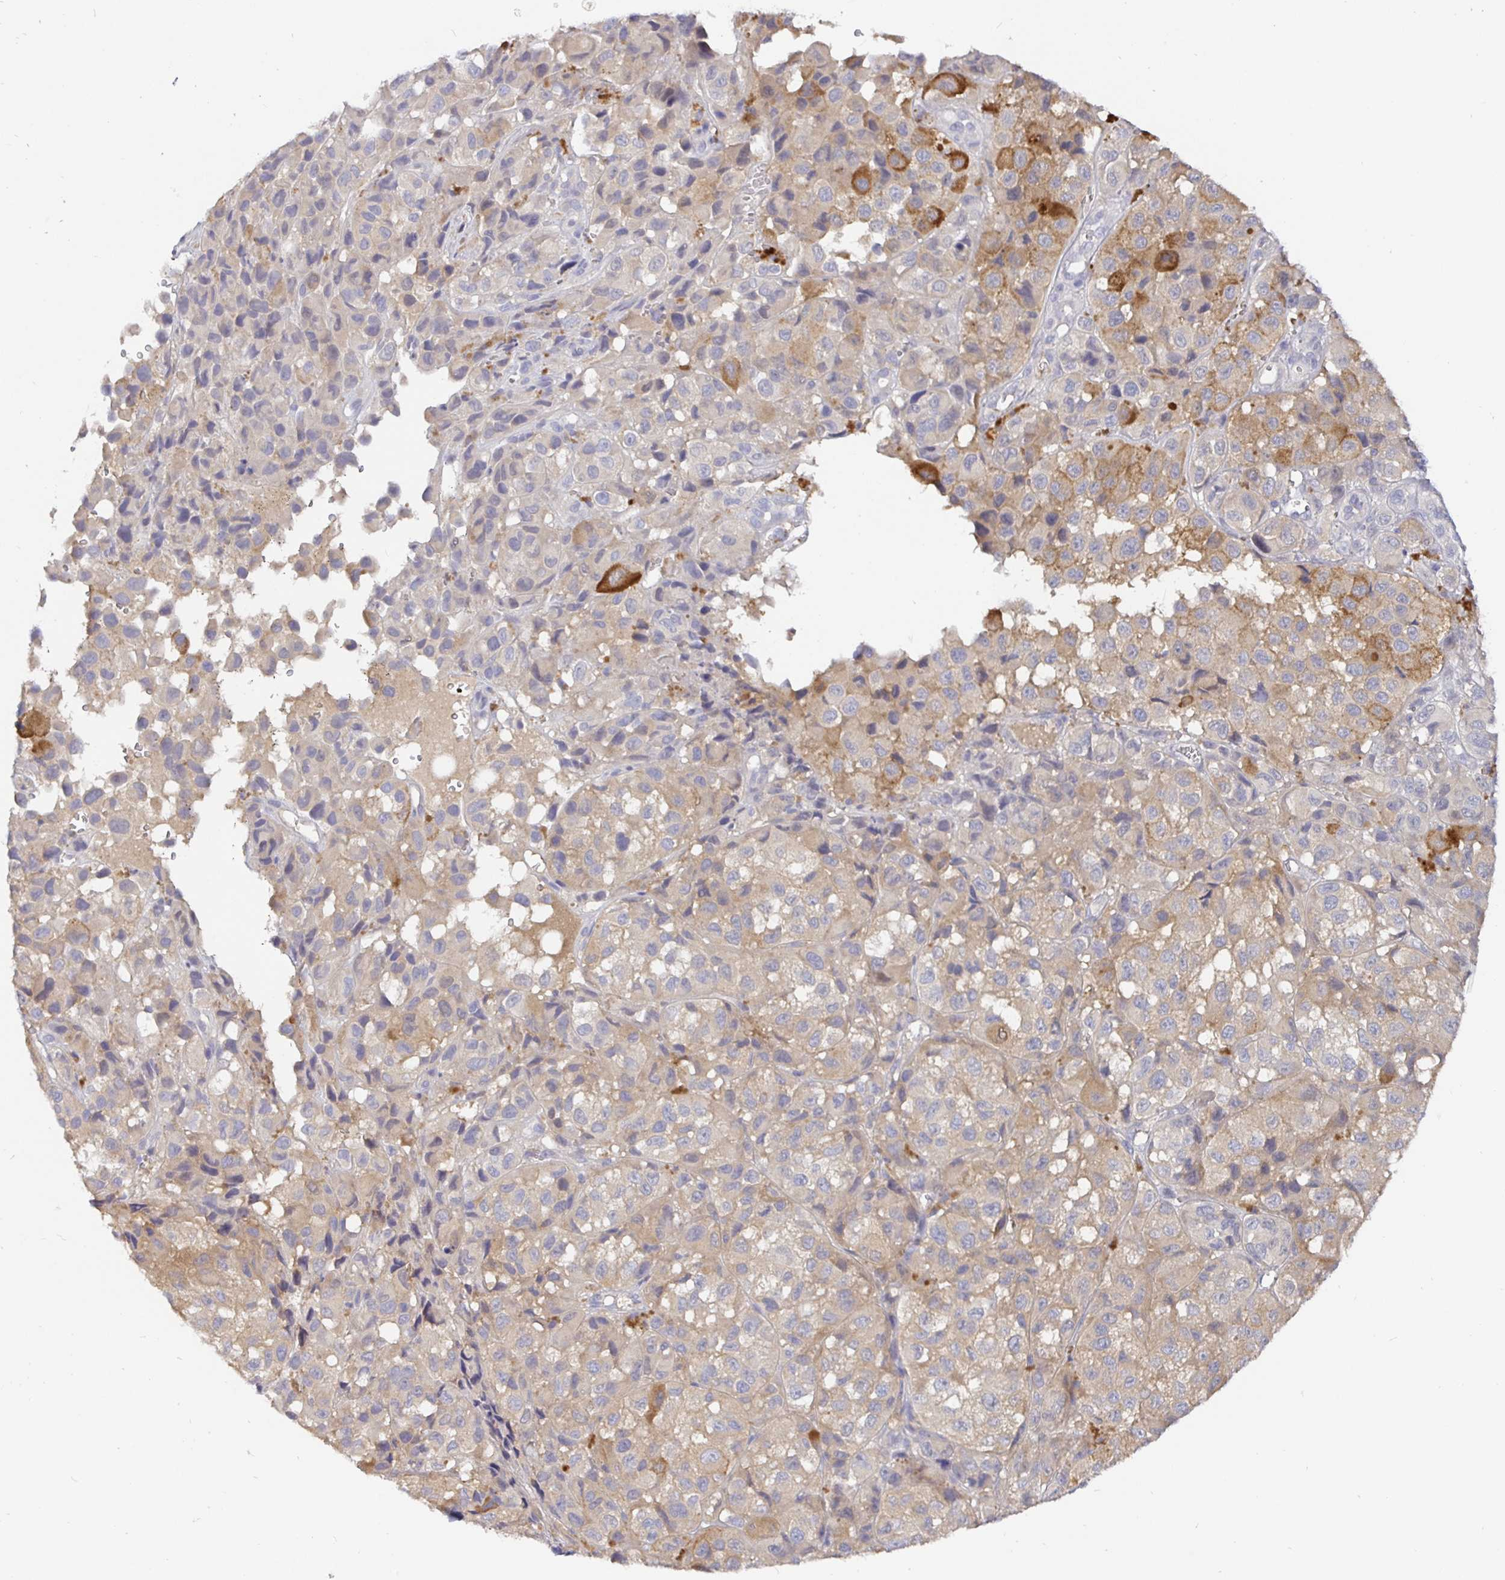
{"staining": {"intensity": "moderate", "quantity": "<25%", "location": "cytoplasmic/membranous"}, "tissue": "melanoma", "cell_type": "Tumor cells", "image_type": "cancer", "snomed": [{"axis": "morphology", "description": "Malignant melanoma, NOS"}, {"axis": "topography", "description": "Skin"}], "caption": "A histopathology image of human melanoma stained for a protein exhibits moderate cytoplasmic/membranous brown staining in tumor cells. (Brightfield microscopy of DAB IHC at high magnification).", "gene": "KIF21A", "patient": {"sex": "male", "age": 93}}